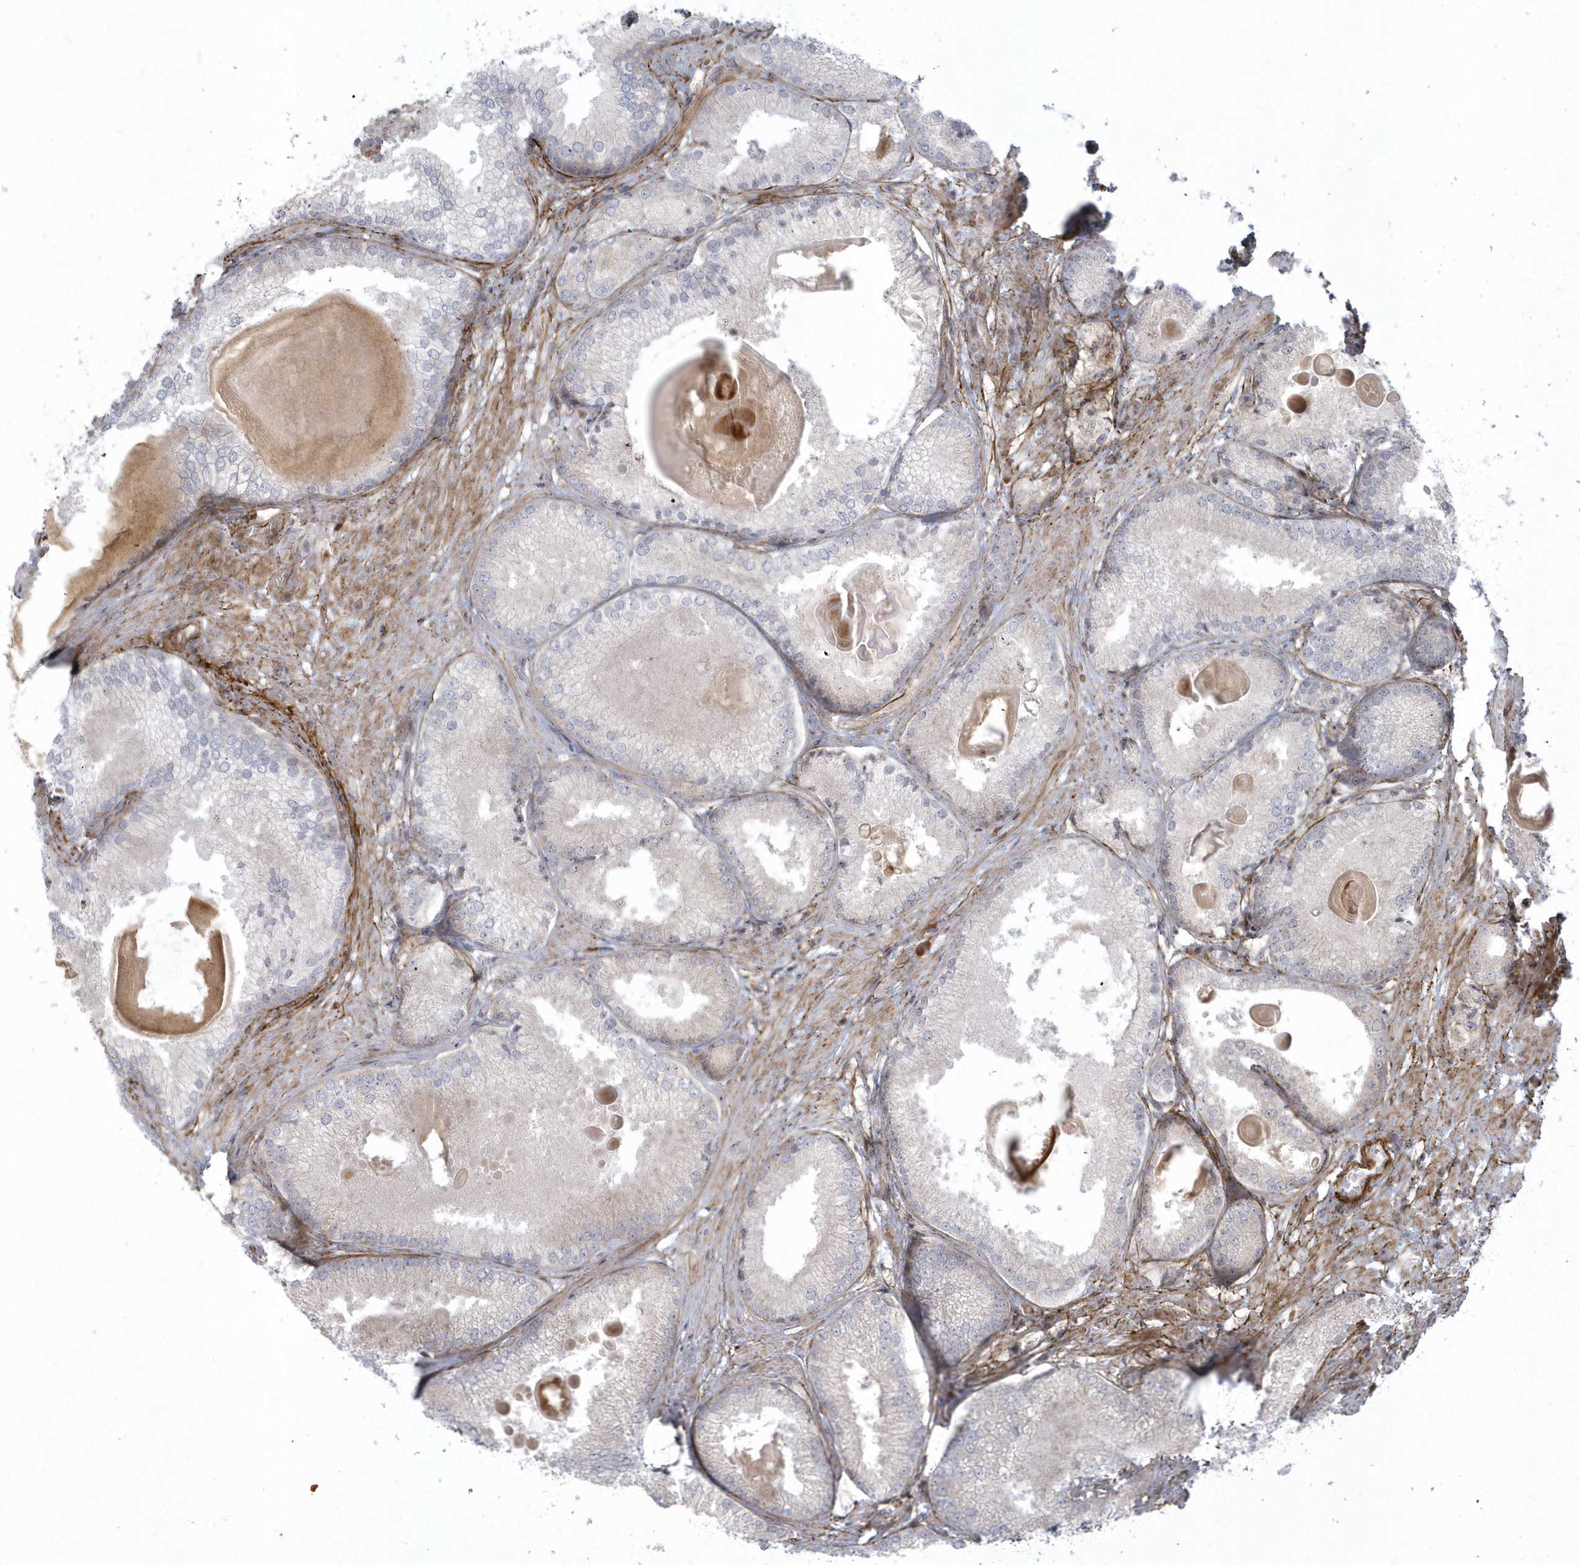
{"staining": {"intensity": "negative", "quantity": "none", "location": "none"}, "tissue": "prostate cancer", "cell_type": "Tumor cells", "image_type": "cancer", "snomed": [{"axis": "morphology", "description": "Adenocarcinoma, High grade"}, {"axis": "topography", "description": "Prostate"}], "caption": "Immunohistochemistry image of prostate cancer (high-grade adenocarcinoma) stained for a protein (brown), which exhibits no staining in tumor cells.", "gene": "MASP2", "patient": {"sex": "male", "age": 66}}